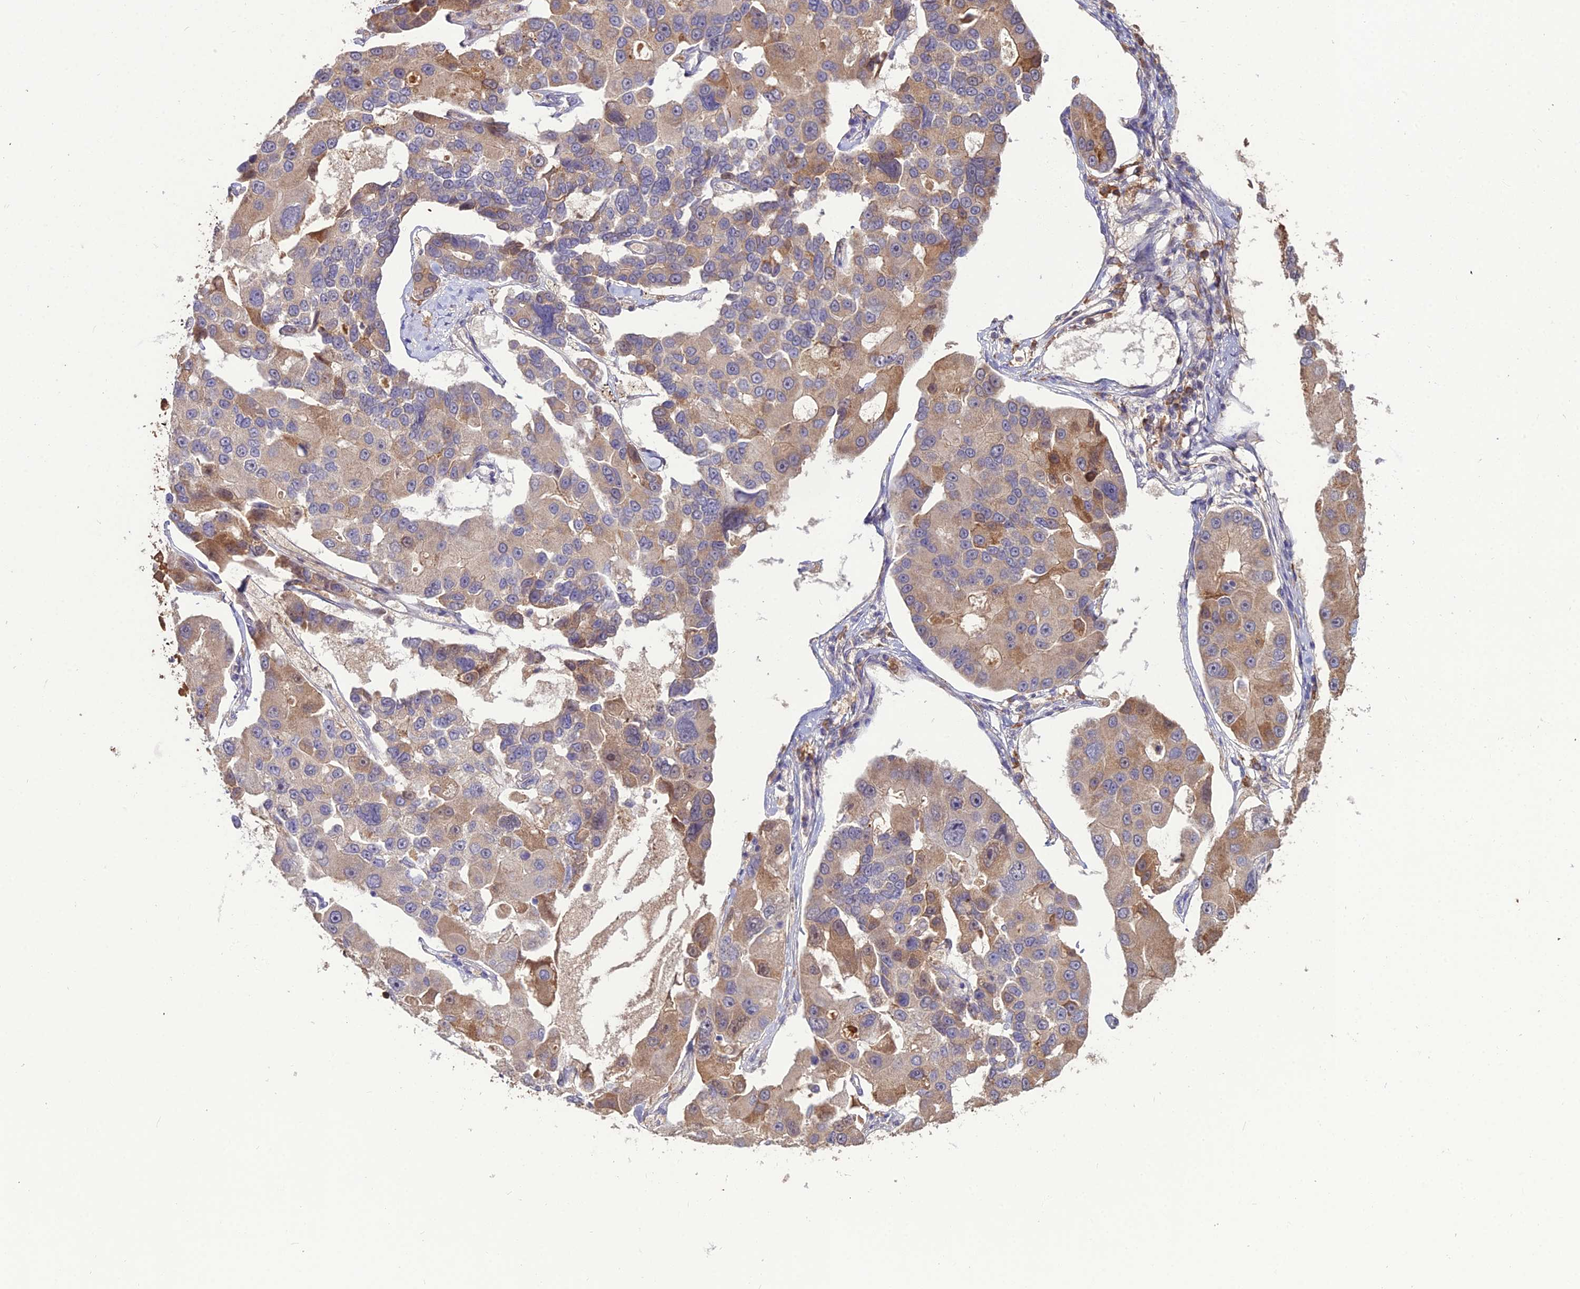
{"staining": {"intensity": "moderate", "quantity": "25%-75%", "location": "cytoplasmic/membranous"}, "tissue": "lung cancer", "cell_type": "Tumor cells", "image_type": "cancer", "snomed": [{"axis": "morphology", "description": "Adenocarcinoma, NOS"}, {"axis": "topography", "description": "Lung"}], "caption": "Lung cancer tissue exhibits moderate cytoplasmic/membranous expression in about 25%-75% of tumor cells, visualized by immunohistochemistry.", "gene": "KCTD16", "patient": {"sex": "female", "age": 54}}